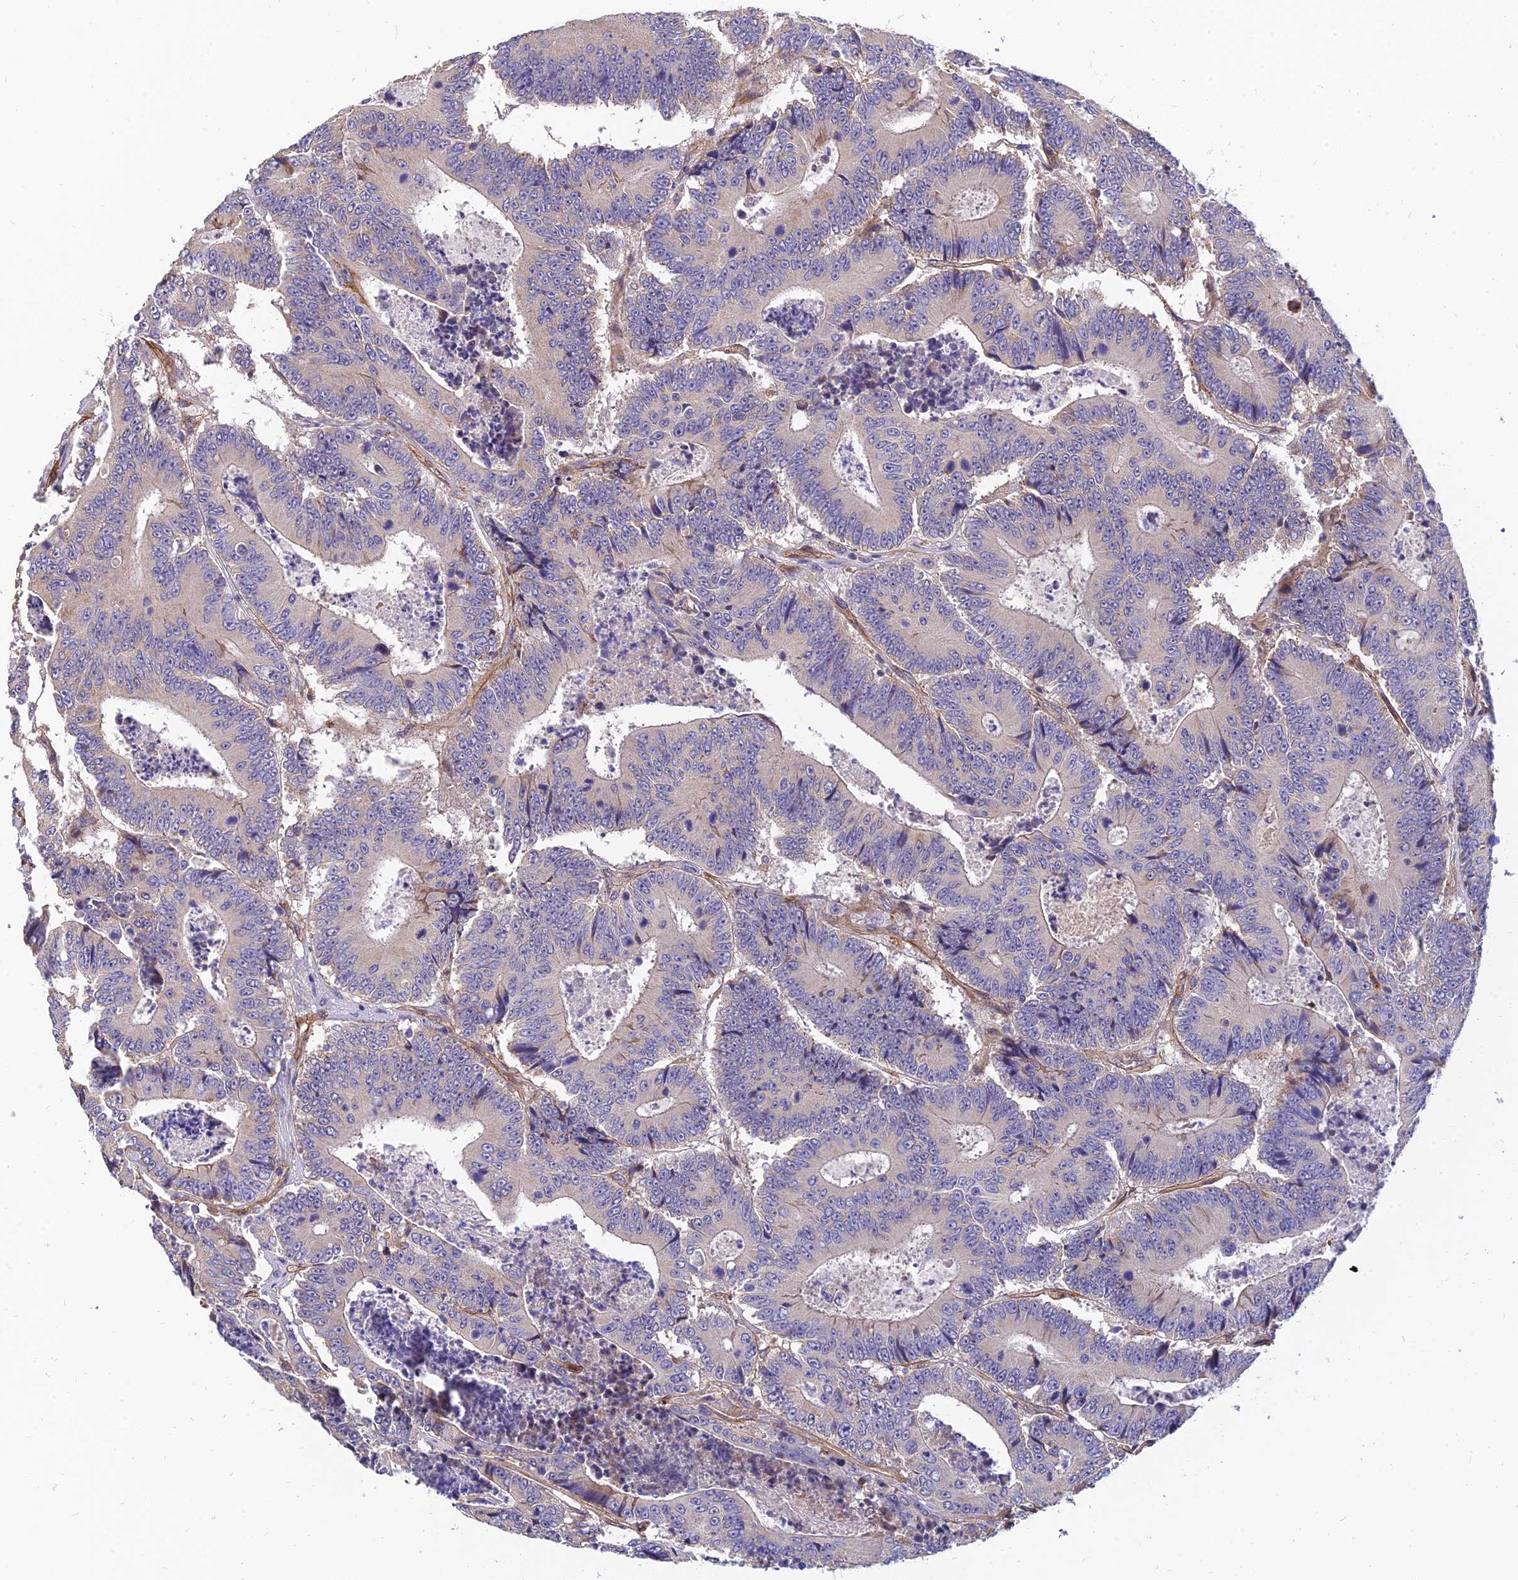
{"staining": {"intensity": "negative", "quantity": "none", "location": "none"}, "tissue": "colorectal cancer", "cell_type": "Tumor cells", "image_type": "cancer", "snomed": [{"axis": "morphology", "description": "Adenocarcinoma, NOS"}, {"axis": "topography", "description": "Colon"}], "caption": "DAB immunohistochemical staining of colorectal cancer (adenocarcinoma) demonstrates no significant staining in tumor cells. (IHC, brightfield microscopy, high magnification).", "gene": "MRPL35", "patient": {"sex": "male", "age": 83}}